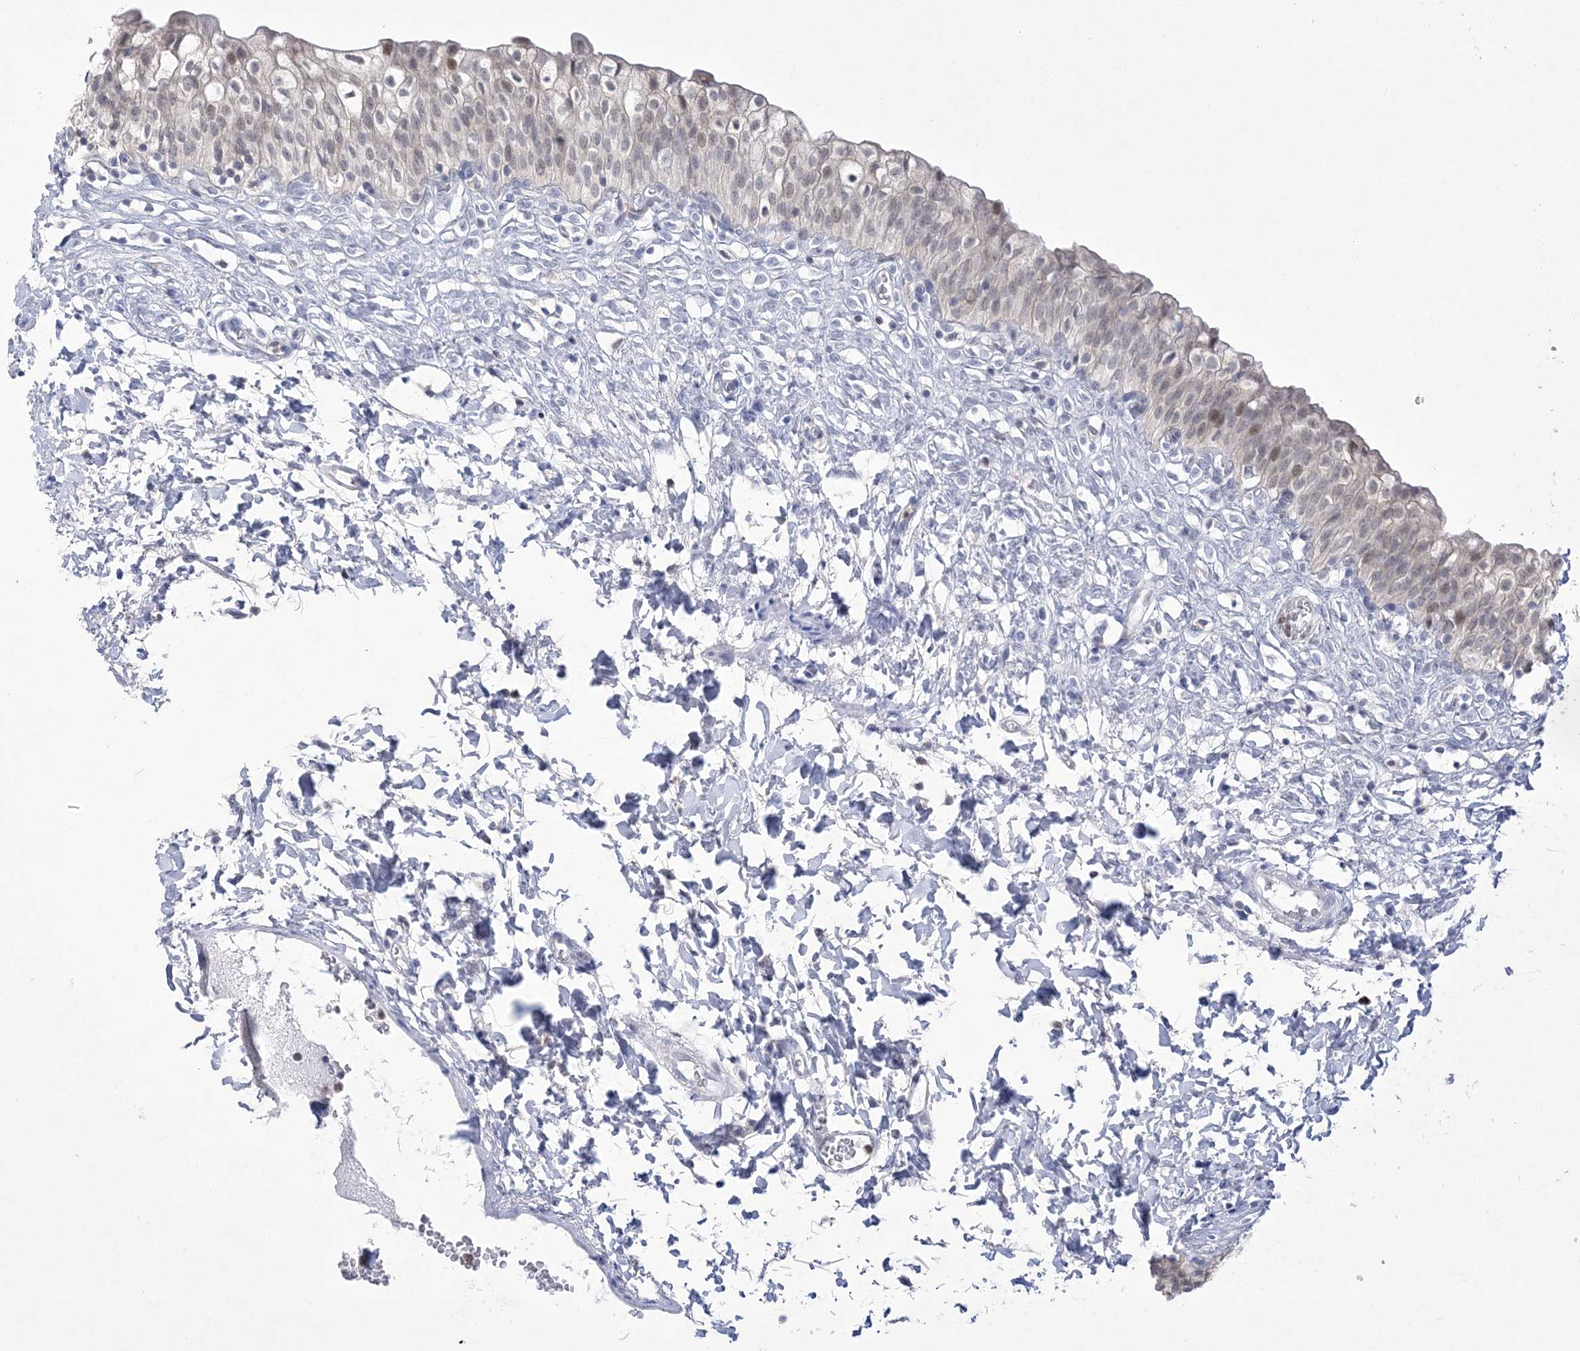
{"staining": {"intensity": "weak", "quantity": "<25%", "location": "nuclear"}, "tissue": "urinary bladder", "cell_type": "Urothelial cells", "image_type": "normal", "snomed": [{"axis": "morphology", "description": "Normal tissue, NOS"}, {"axis": "topography", "description": "Urinary bladder"}], "caption": "Immunohistochemistry image of unremarkable urinary bladder stained for a protein (brown), which displays no expression in urothelial cells. Brightfield microscopy of immunohistochemistry (IHC) stained with DAB (brown) and hematoxylin (blue), captured at high magnification.", "gene": "WDR27", "patient": {"sex": "male", "age": 55}}